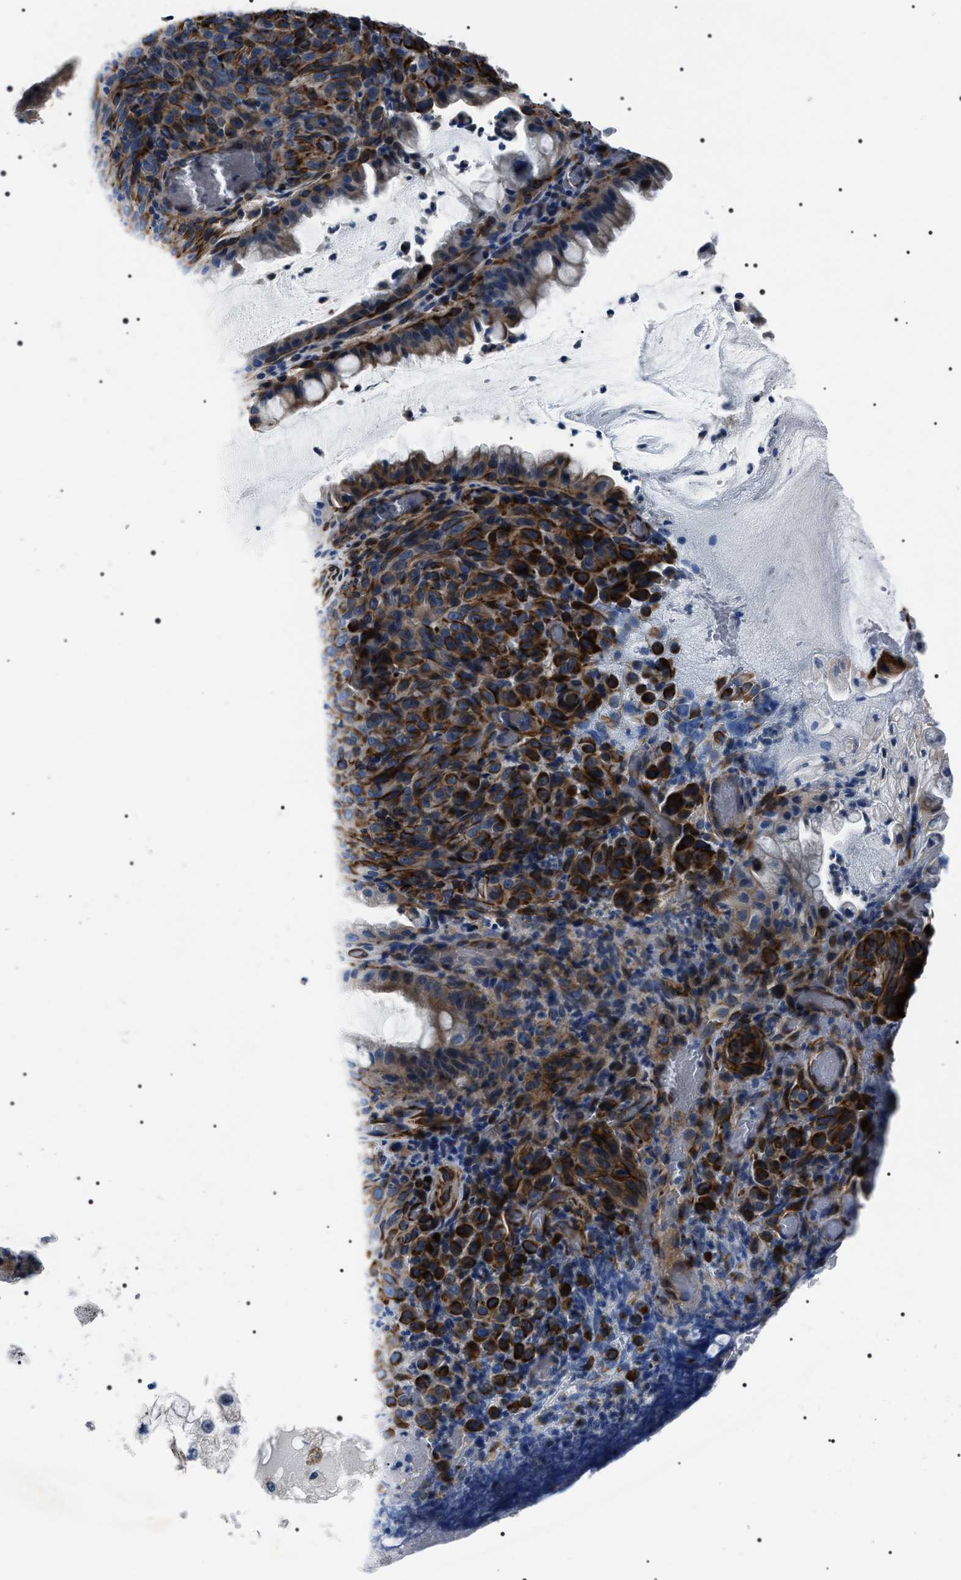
{"staining": {"intensity": "strong", "quantity": ">75%", "location": "cytoplasmic/membranous"}, "tissue": "melanoma", "cell_type": "Tumor cells", "image_type": "cancer", "snomed": [{"axis": "morphology", "description": "Malignant melanoma, NOS"}, {"axis": "topography", "description": "Rectum"}], "caption": "Immunohistochemical staining of human melanoma exhibits high levels of strong cytoplasmic/membranous protein expression in approximately >75% of tumor cells.", "gene": "BAG2", "patient": {"sex": "female", "age": 81}}